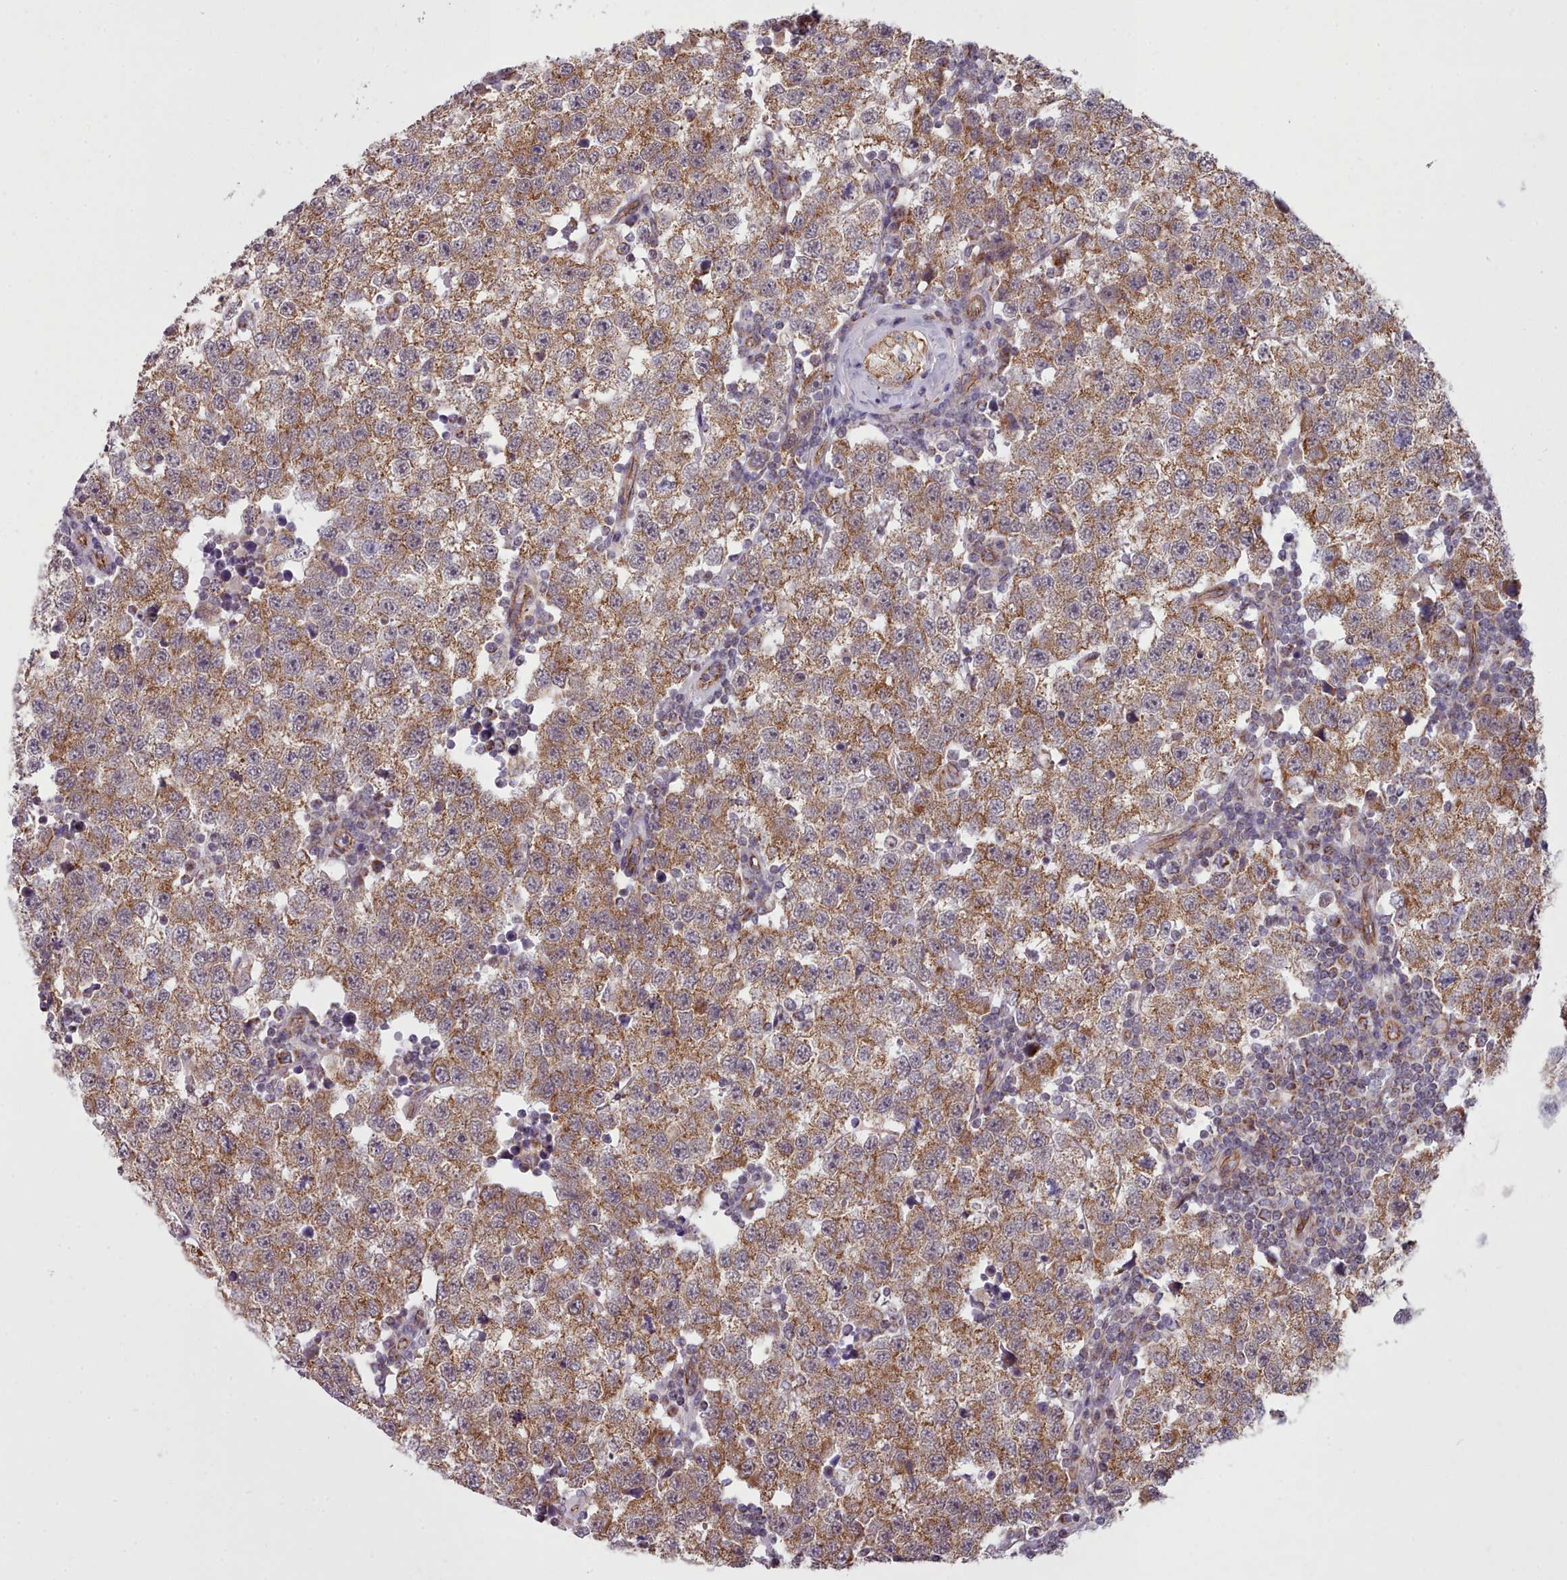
{"staining": {"intensity": "moderate", "quantity": ">75%", "location": "cytoplasmic/membranous"}, "tissue": "testis cancer", "cell_type": "Tumor cells", "image_type": "cancer", "snomed": [{"axis": "morphology", "description": "Seminoma, NOS"}, {"axis": "topography", "description": "Testis"}], "caption": "This photomicrograph displays immunohistochemistry staining of human testis cancer (seminoma), with medium moderate cytoplasmic/membranous expression in approximately >75% of tumor cells.", "gene": "MRPL46", "patient": {"sex": "male", "age": 34}}